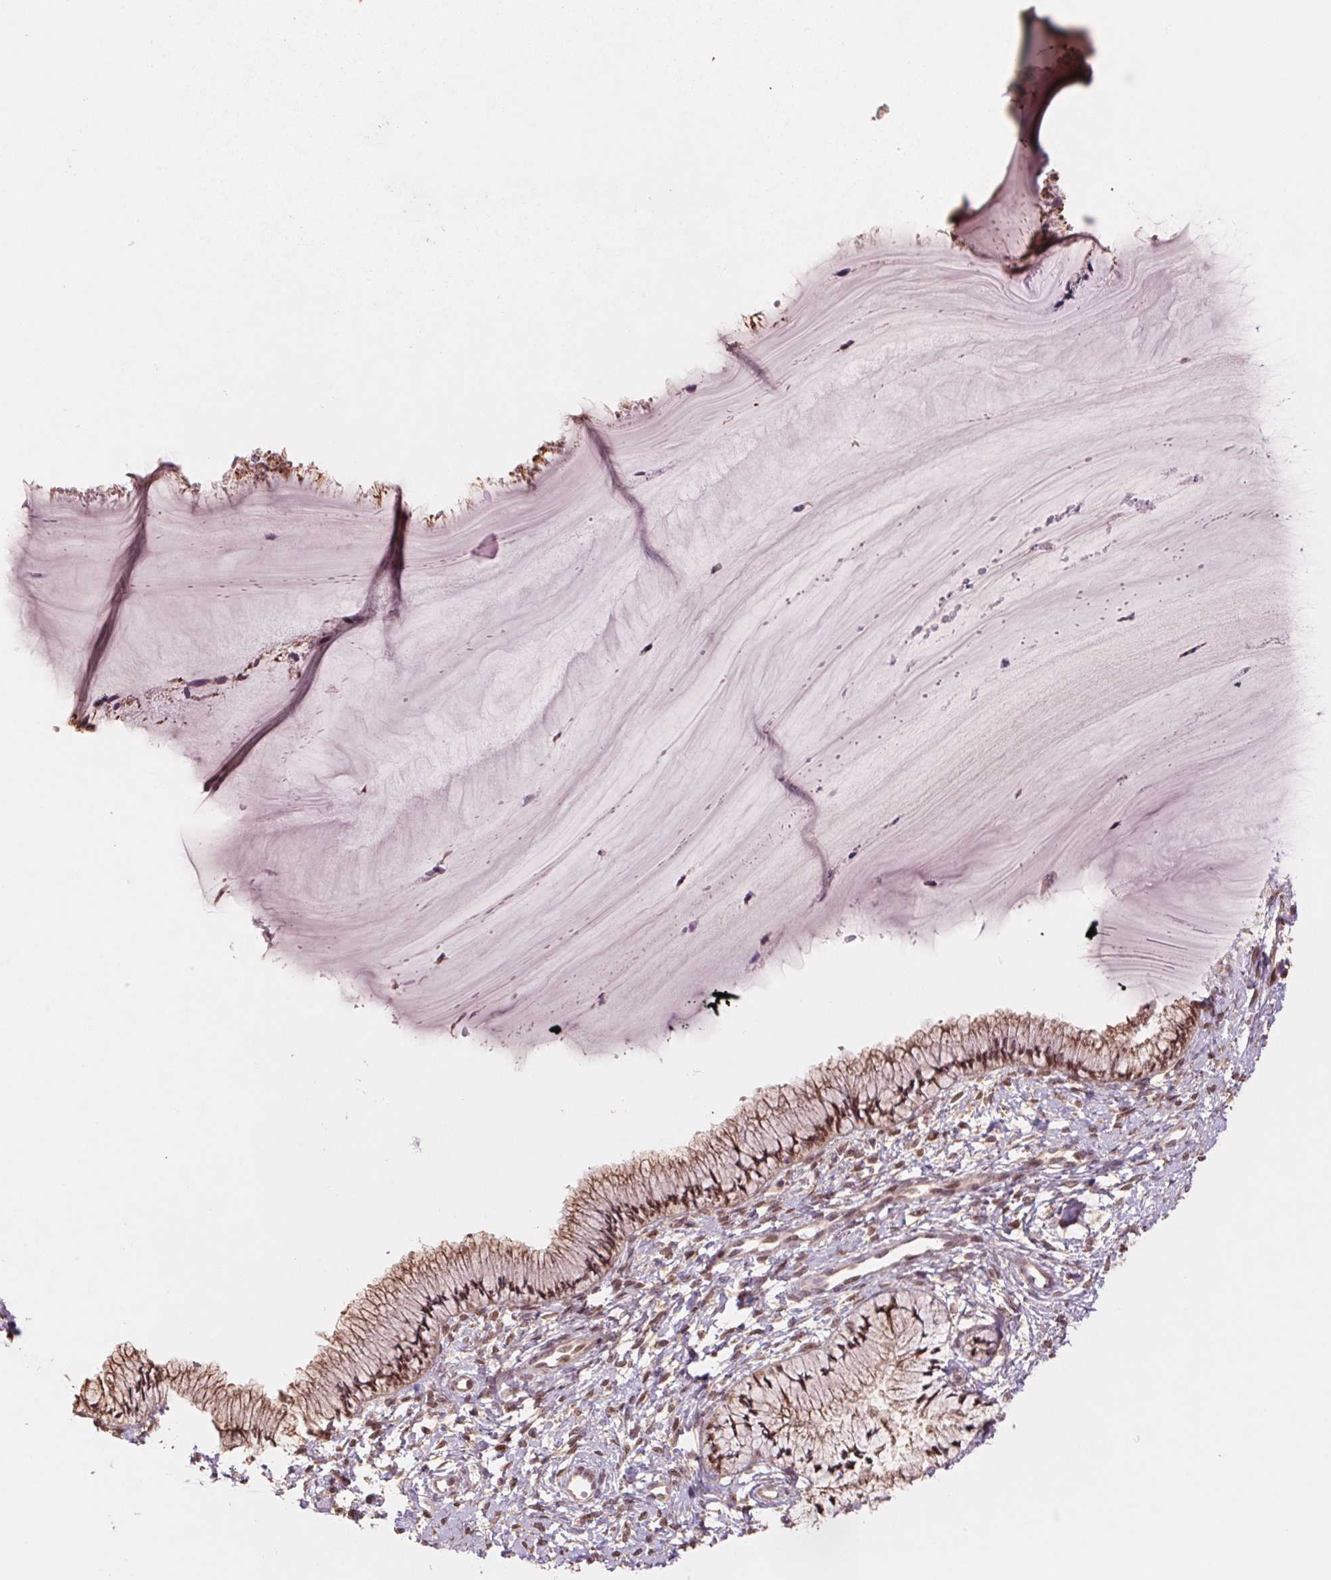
{"staining": {"intensity": "moderate", "quantity": ">75%", "location": "cytoplasmic/membranous,nuclear"}, "tissue": "cervix", "cell_type": "Glandular cells", "image_type": "normal", "snomed": [{"axis": "morphology", "description": "Normal tissue, NOS"}, {"axis": "topography", "description": "Cervix"}], "caption": "The histopathology image exhibits immunohistochemical staining of normal cervix. There is moderate cytoplasmic/membranous,nuclear positivity is present in approximately >75% of glandular cells.", "gene": "CUTA", "patient": {"sex": "female", "age": 37}}